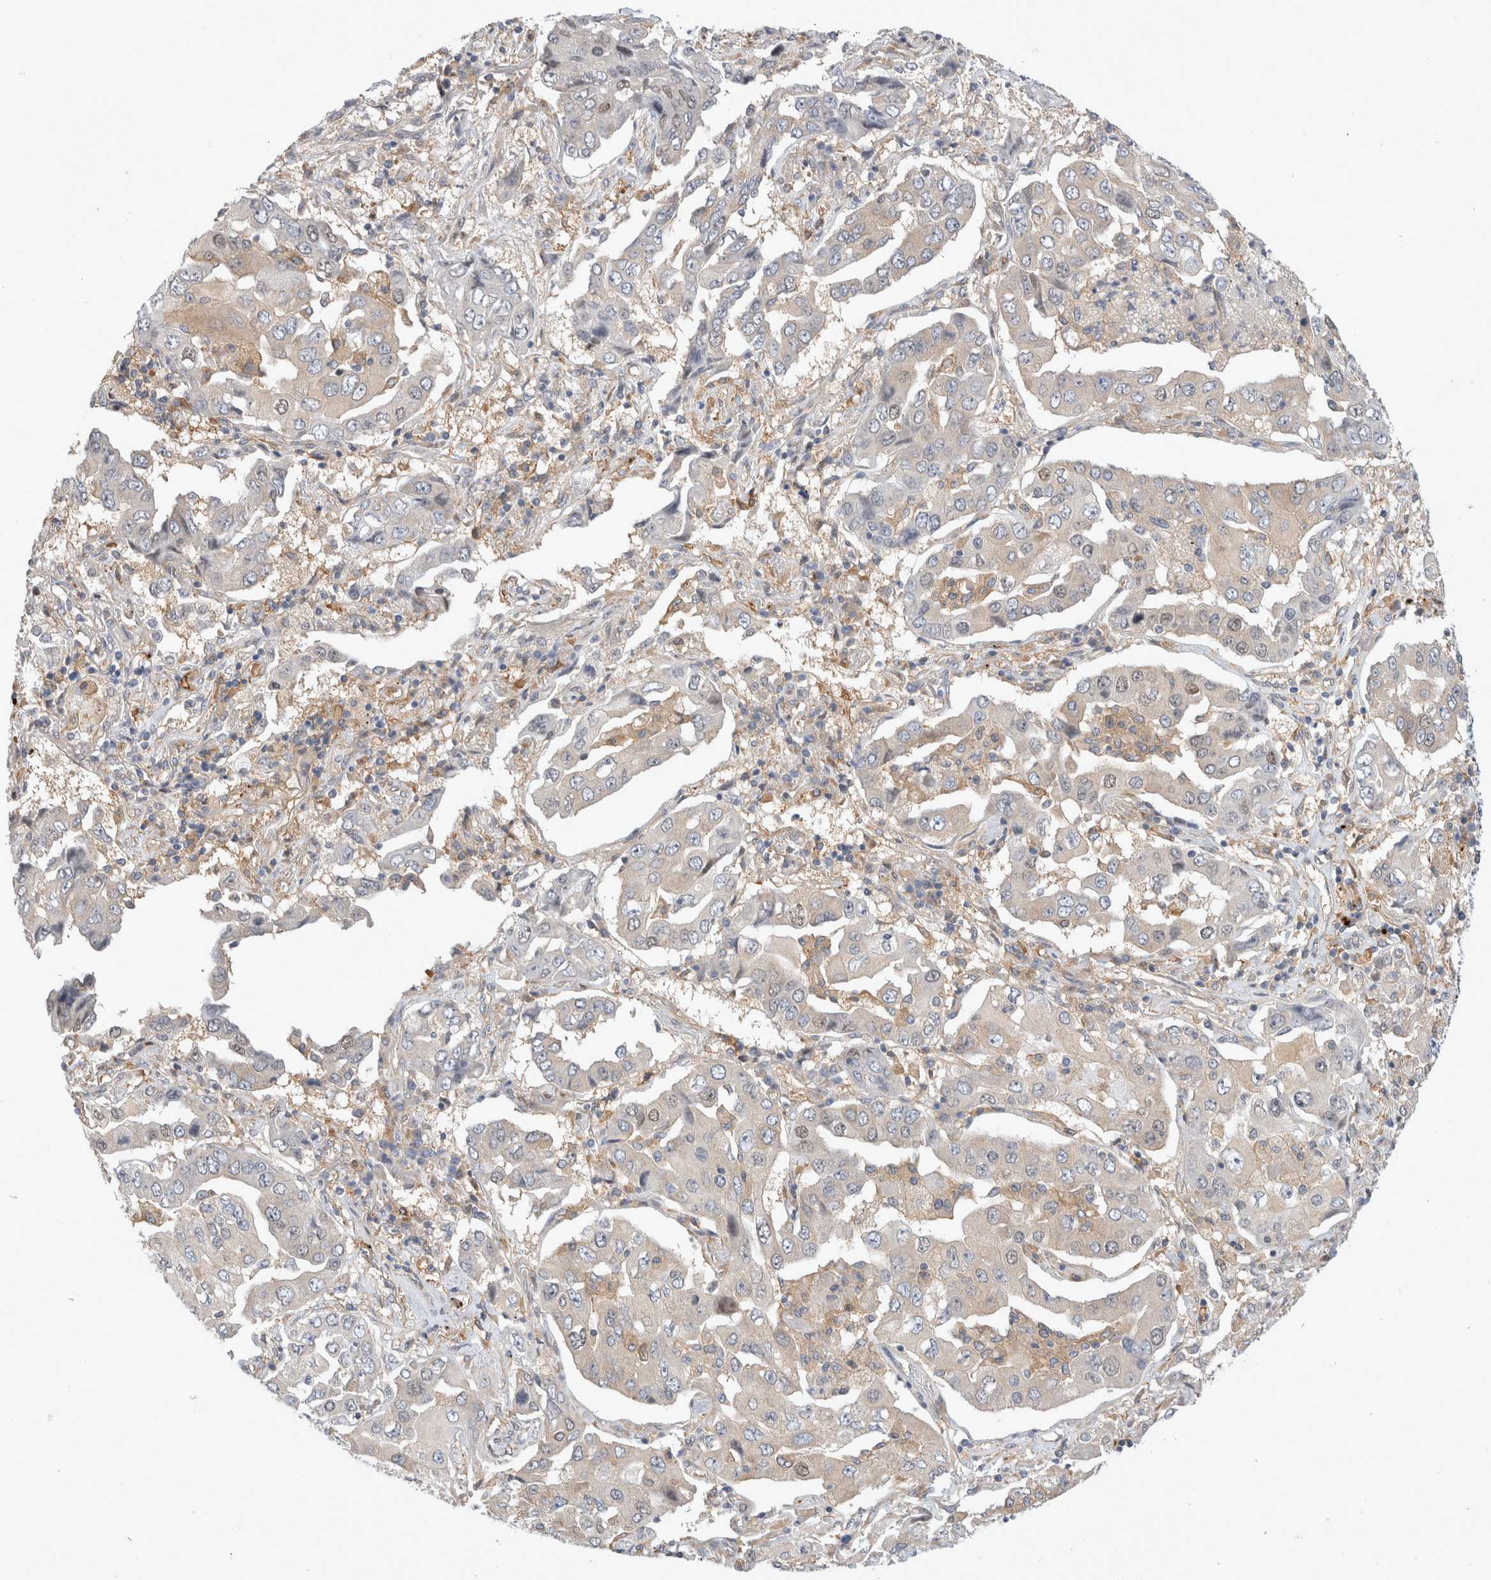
{"staining": {"intensity": "weak", "quantity": "<25%", "location": "cytoplasmic/membranous"}, "tissue": "lung cancer", "cell_type": "Tumor cells", "image_type": "cancer", "snomed": [{"axis": "morphology", "description": "Adenocarcinoma, NOS"}, {"axis": "topography", "description": "Lung"}], "caption": "High magnification brightfield microscopy of lung cancer (adenocarcinoma) stained with DAB (3,3'-diaminobenzidine) (brown) and counterstained with hematoxylin (blue): tumor cells show no significant positivity. The staining was performed using DAB (3,3'-diaminobenzidine) to visualize the protein expression in brown, while the nuclei were stained in blue with hematoxylin (Magnification: 20x).", "gene": "CDCA7L", "patient": {"sex": "female", "age": 65}}